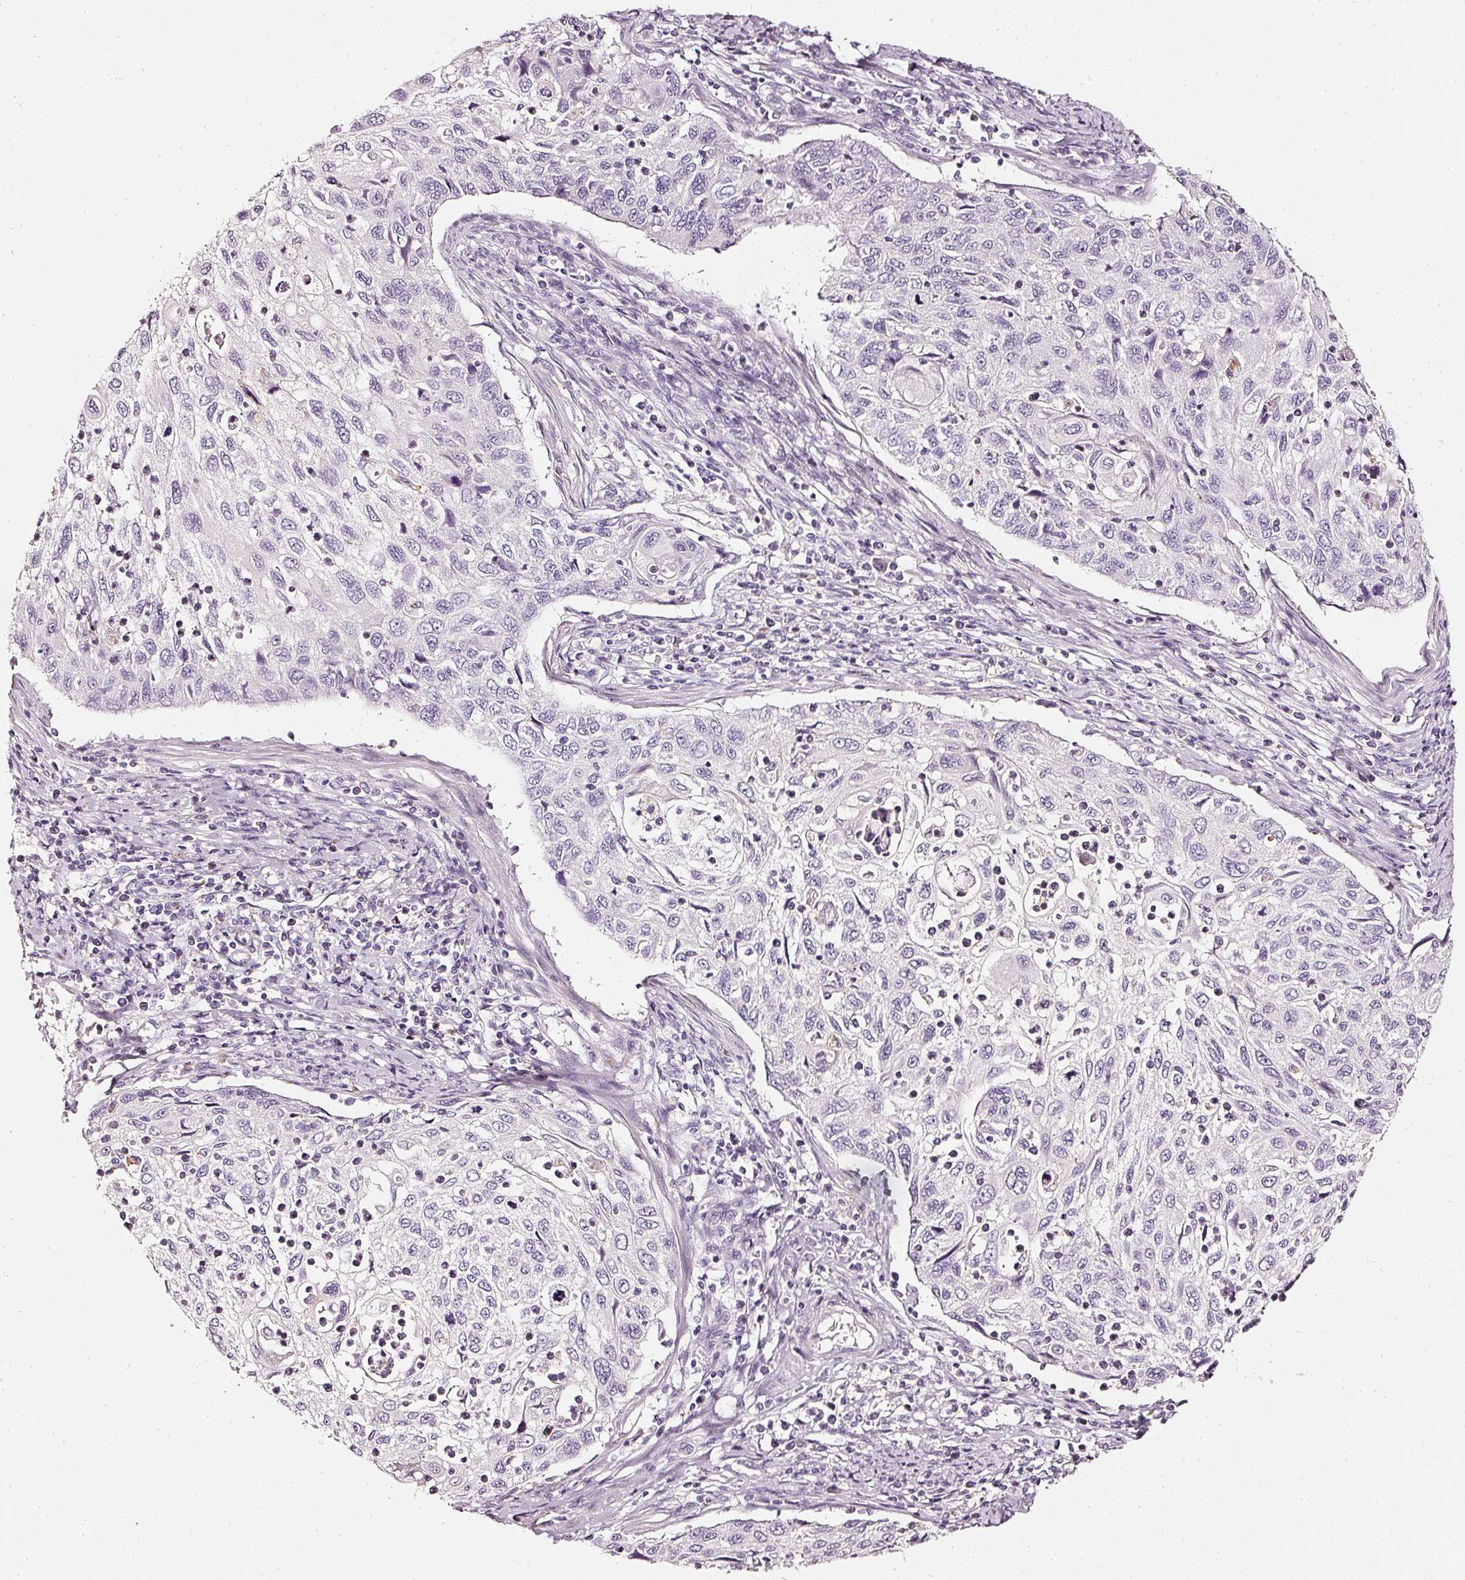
{"staining": {"intensity": "negative", "quantity": "none", "location": "none"}, "tissue": "cervical cancer", "cell_type": "Tumor cells", "image_type": "cancer", "snomed": [{"axis": "morphology", "description": "Squamous cell carcinoma, NOS"}, {"axis": "topography", "description": "Cervix"}], "caption": "Immunohistochemistry (IHC) of cervical cancer exhibits no expression in tumor cells.", "gene": "CNP", "patient": {"sex": "female", "age": 70}}